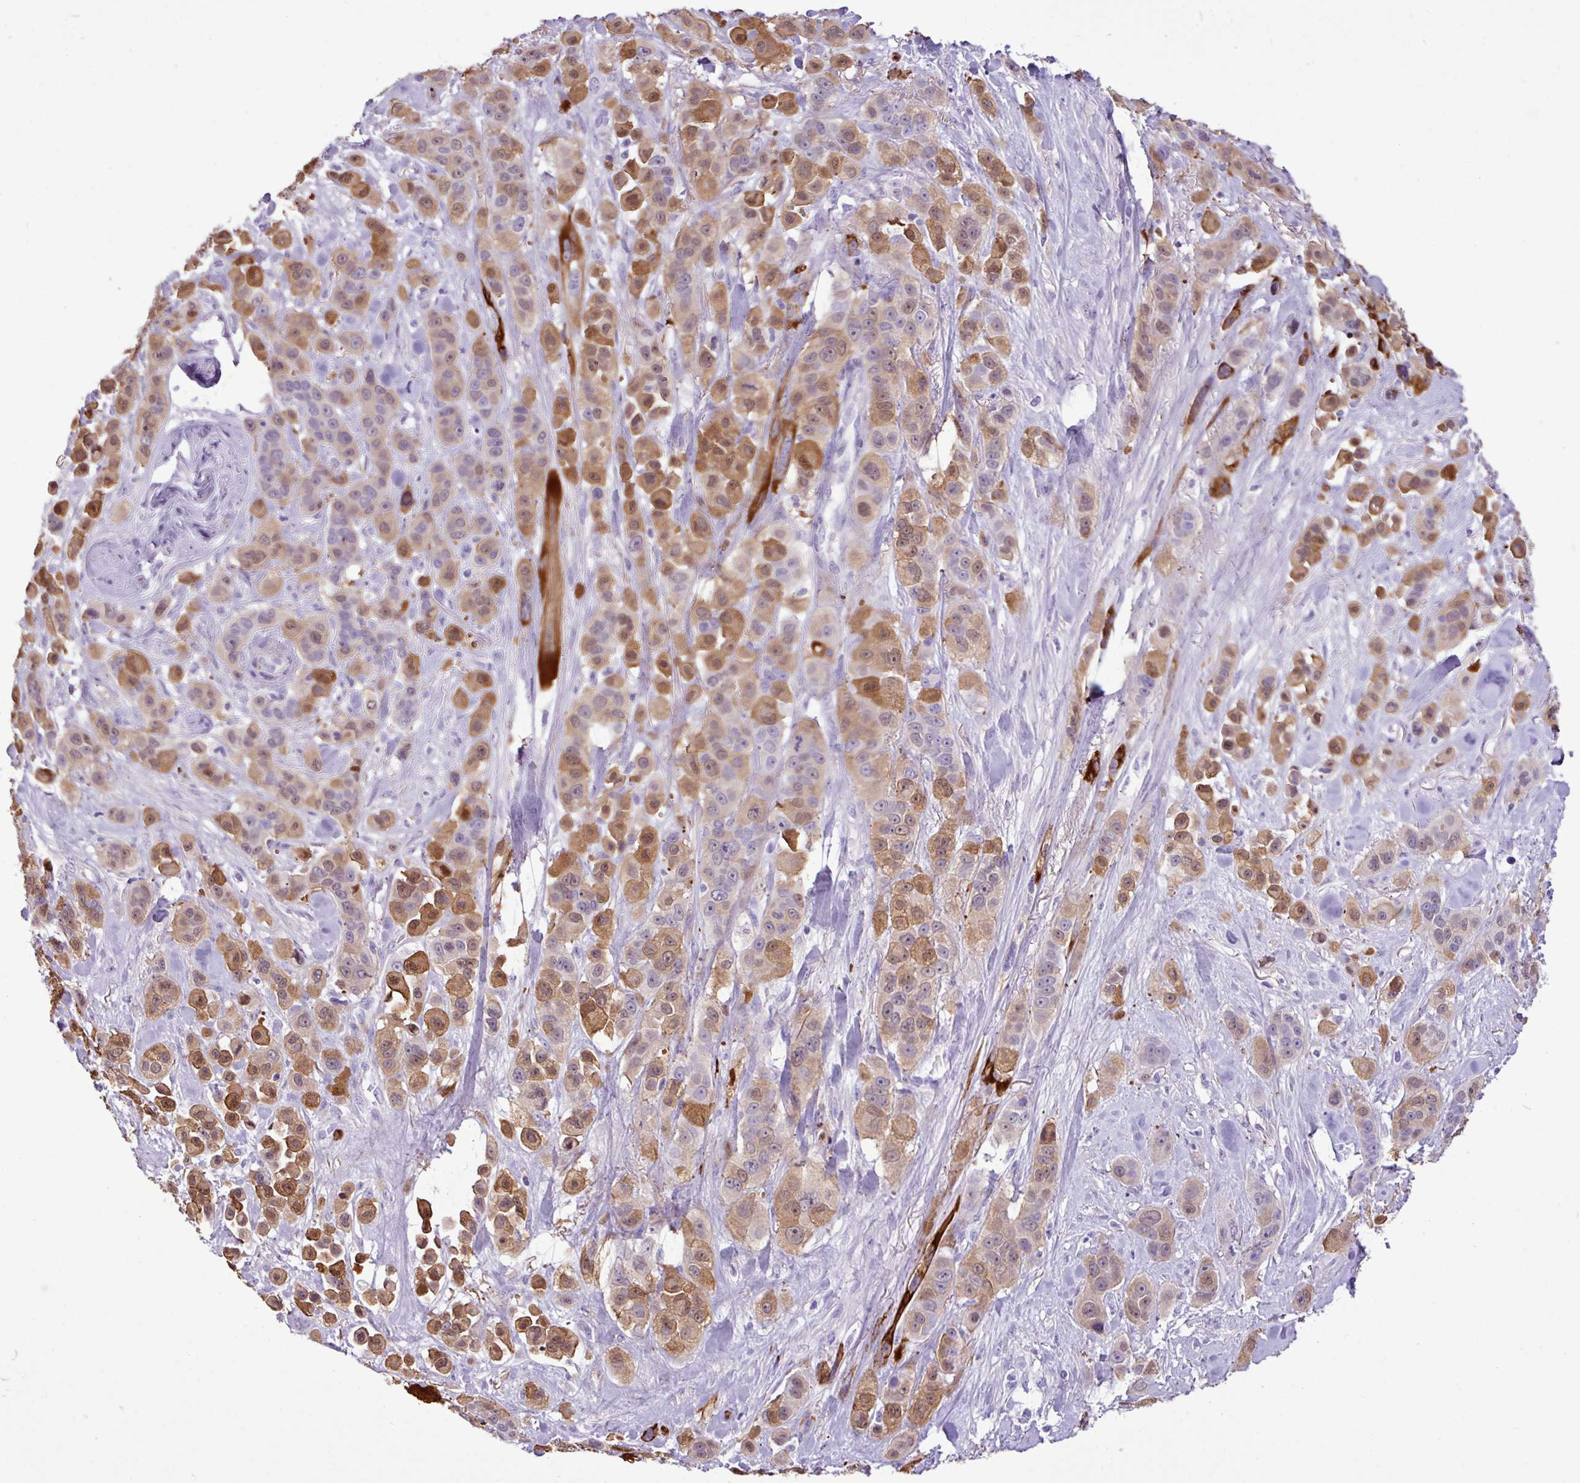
{"staining": {"intensity": "moderate", "quantity": ">75%", "location": "cytoplasmic/membranous"}, "tissue": "skin cancer", "cell_type": "Tumor cells", "image_type": "cancer", "snomed": [{"axis": "morphology", "description": "Squamous cell carcinoma, NOS"}, {"axis": "topography", "description": "Skin"}], "caption": "Tumor cells reveal medium levels of moderate cytoplasmic/membranous positivity in about >75% of cells in skin squamous cell carcinoma. (Brightfield microscopy of DAB IHC at high magnification).", "gene": "ZSCAN5A", "patient": {"sex": "male", "age": 67}}